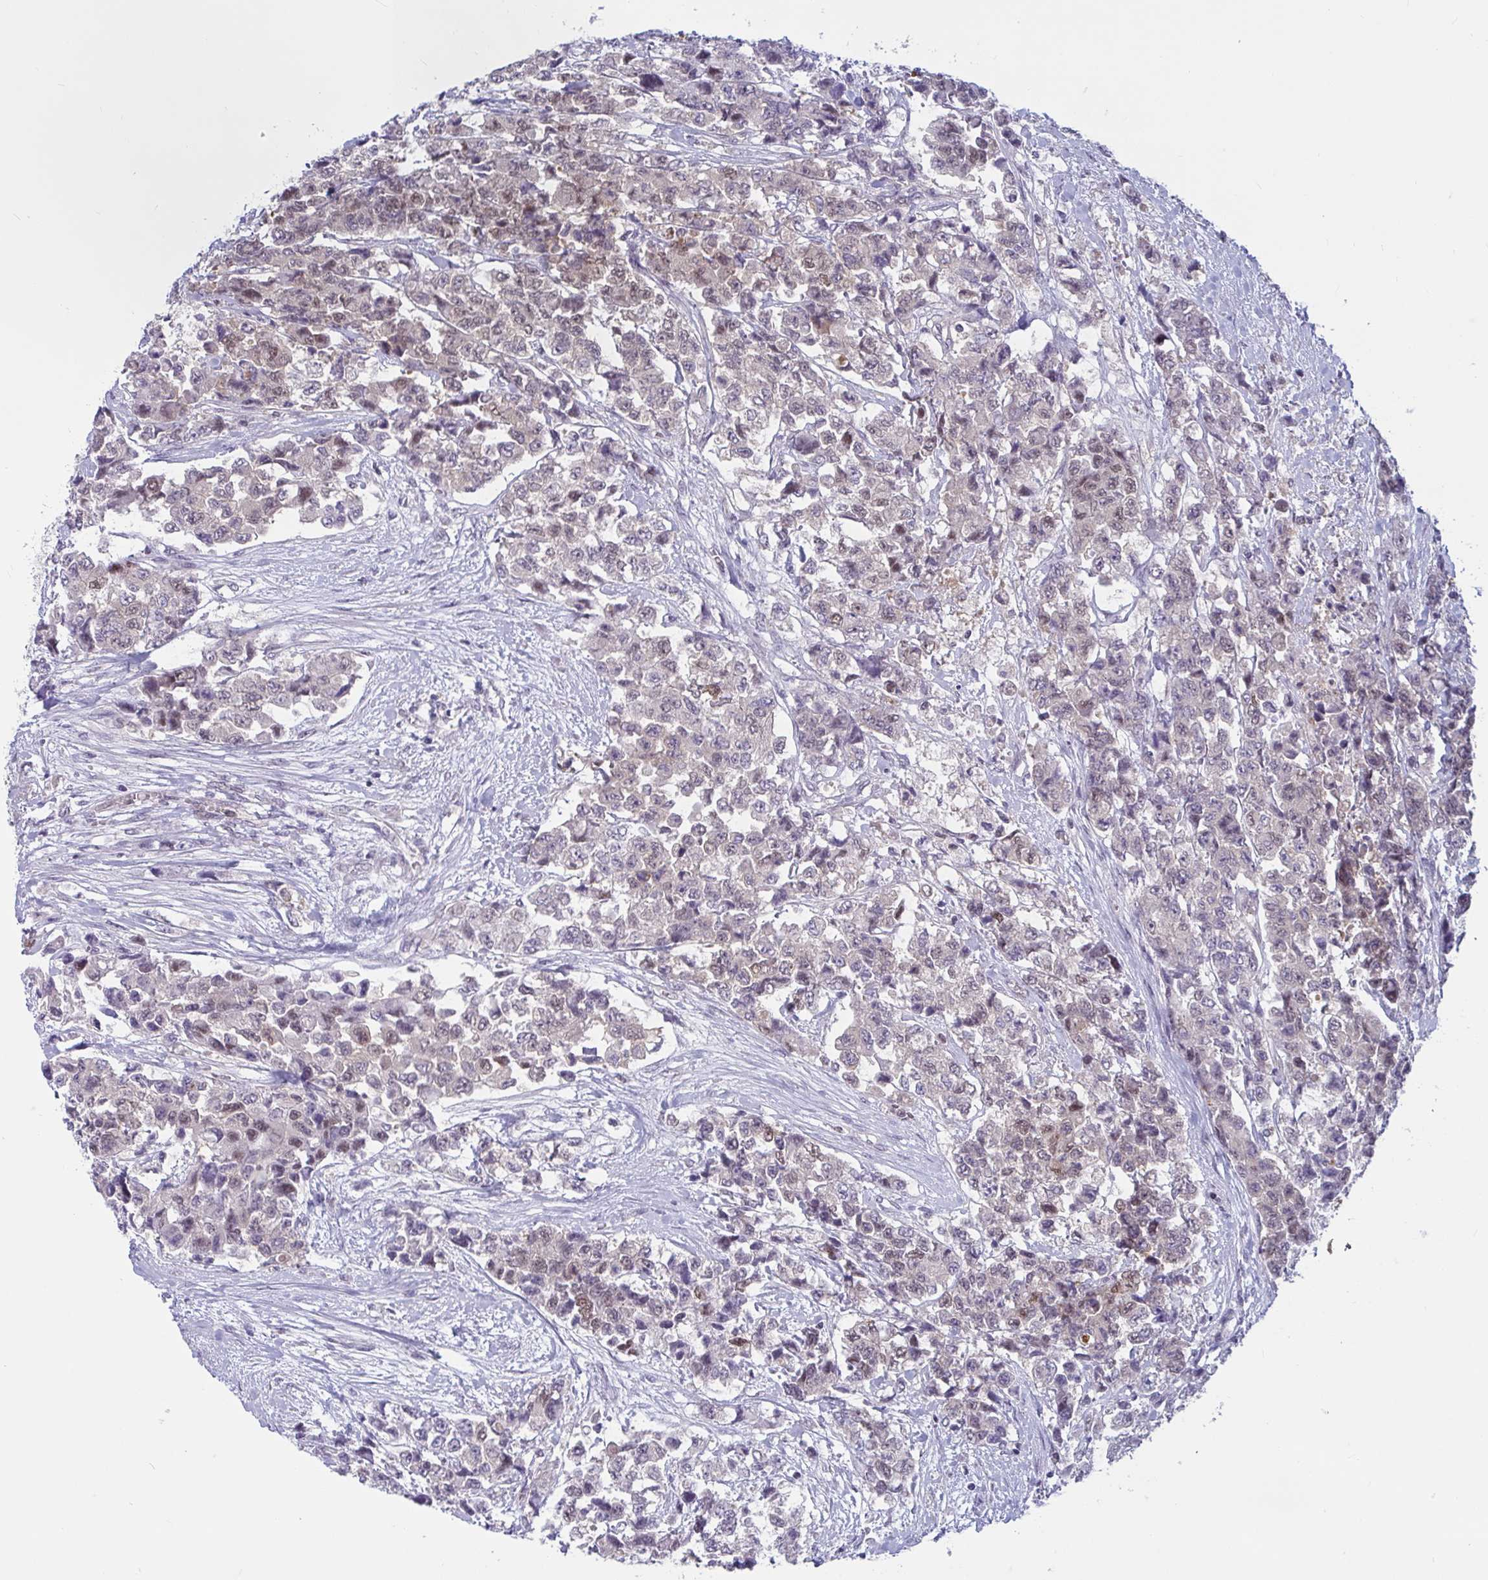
{"staining": {"intensity": "weak", "quantity": "<25%", "location": "nuclear"}, "tissue": "urothelial cancer", "cell_type": "Tumor cells", "image_type": "cancer", "snomed": [{"axis": "morphology", "description": "Urothelial carcinoma, High grade"}, {"axis": "topography", "description": "Urinary bladder"}], "caption": "Micrograph shows no significant protein positivity in tumor cells of urothelial cancer. Nuclei are stained in blue.", "gene": "TSN", "patient": {"sex": "female", "age": 78}}